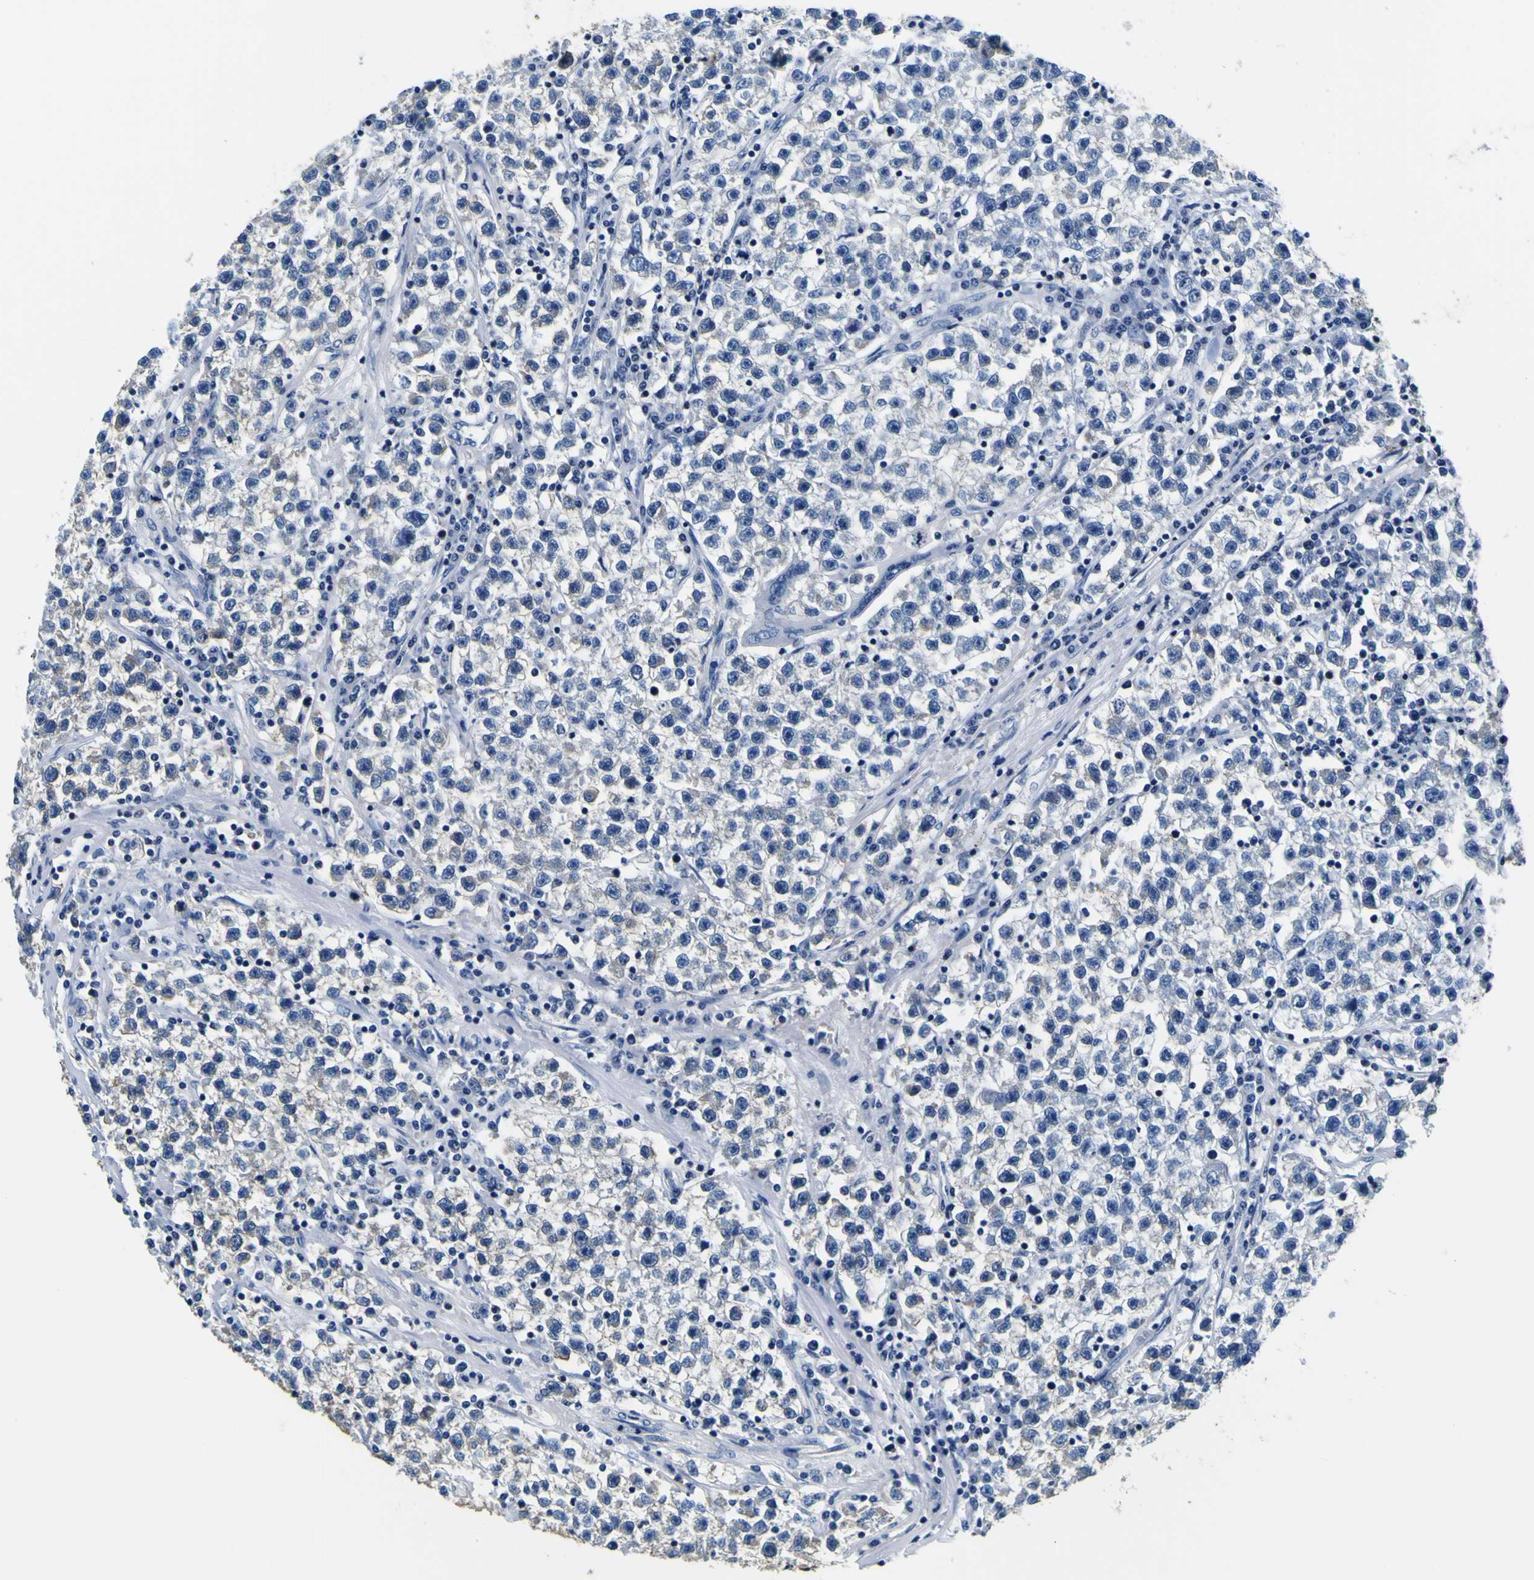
{"staining": {"intensity": "negative", "quantity": "none", "location": "none"}, "tissue": "testis cancer", "cell_type": "Tumor cells", "image_type": "cancer", "snomed": [{"axis": "morphology", "description": "Seminoma, NOS"}, {"axis": "topography", "description": "Testis"}], "caption": "Immunohistochemistry image of neoplastic tissue: seminoma (testis) stained with DAB reveals no significant protein positivity in tumor cells. Nuclei are stained in blue.", "gene": "TUBA1B", "patient": {"sex": "male", "age": 22}}